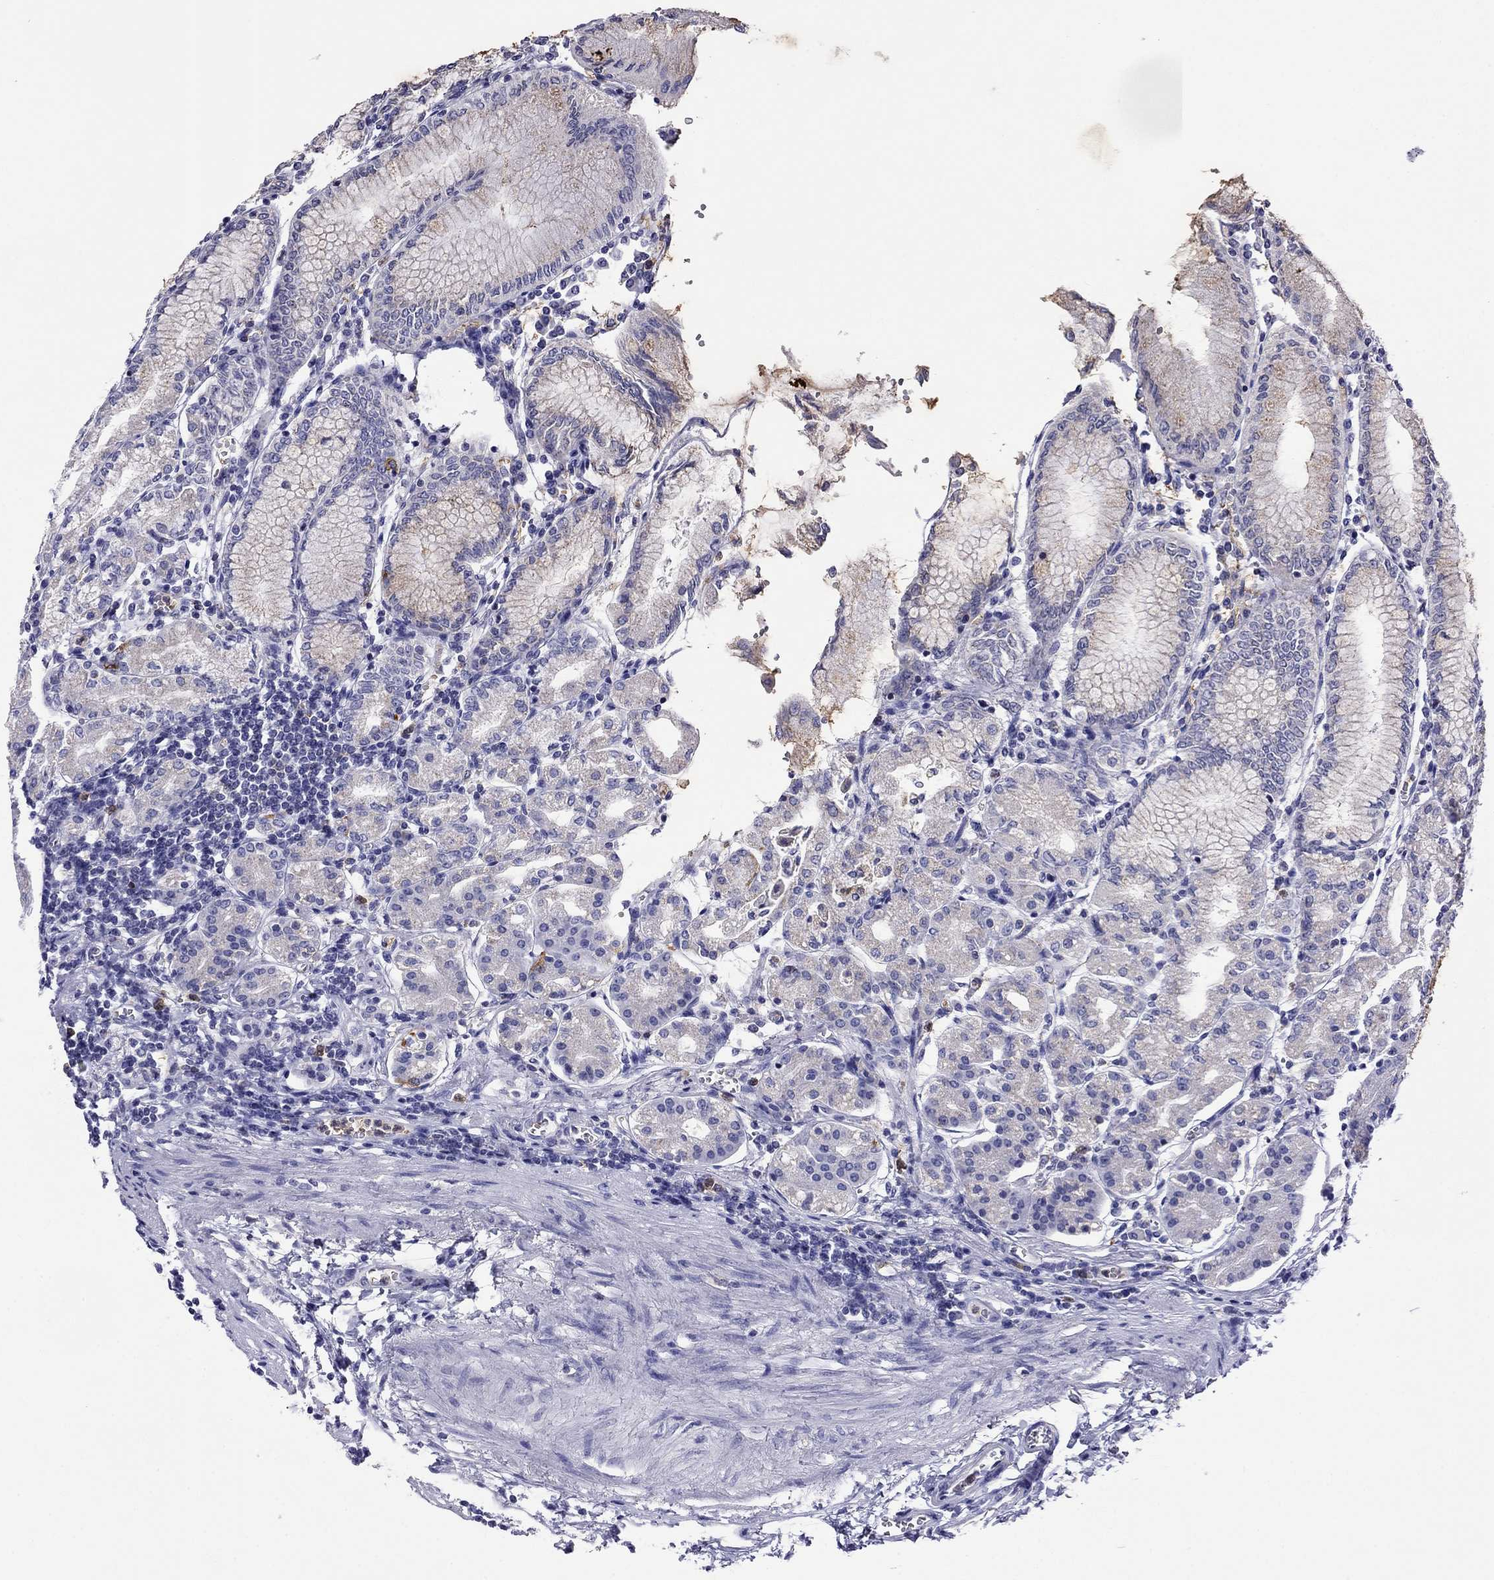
{"staining": {"intensity": "weak", "quantity": "<25%", "location": "cytoplasmic/membranous"}, "tissue": "stomach", "cell_type": "Glandular cells", "image_type": "normal", "snomed": [{"axis": "morphology", "description": "Normal tissue, NOS"}, {"axis": "topography", "description": "Skeletal muscle"}, {"axis": "topography", "description": "Stomach"}], "caption": "Glandular cells show no significant positivity in unremarkable stomach. (DAB immunohistochemistry, high magnification).", "gene": "SCG2", "patient": {"sex": "female", "age": 57}}